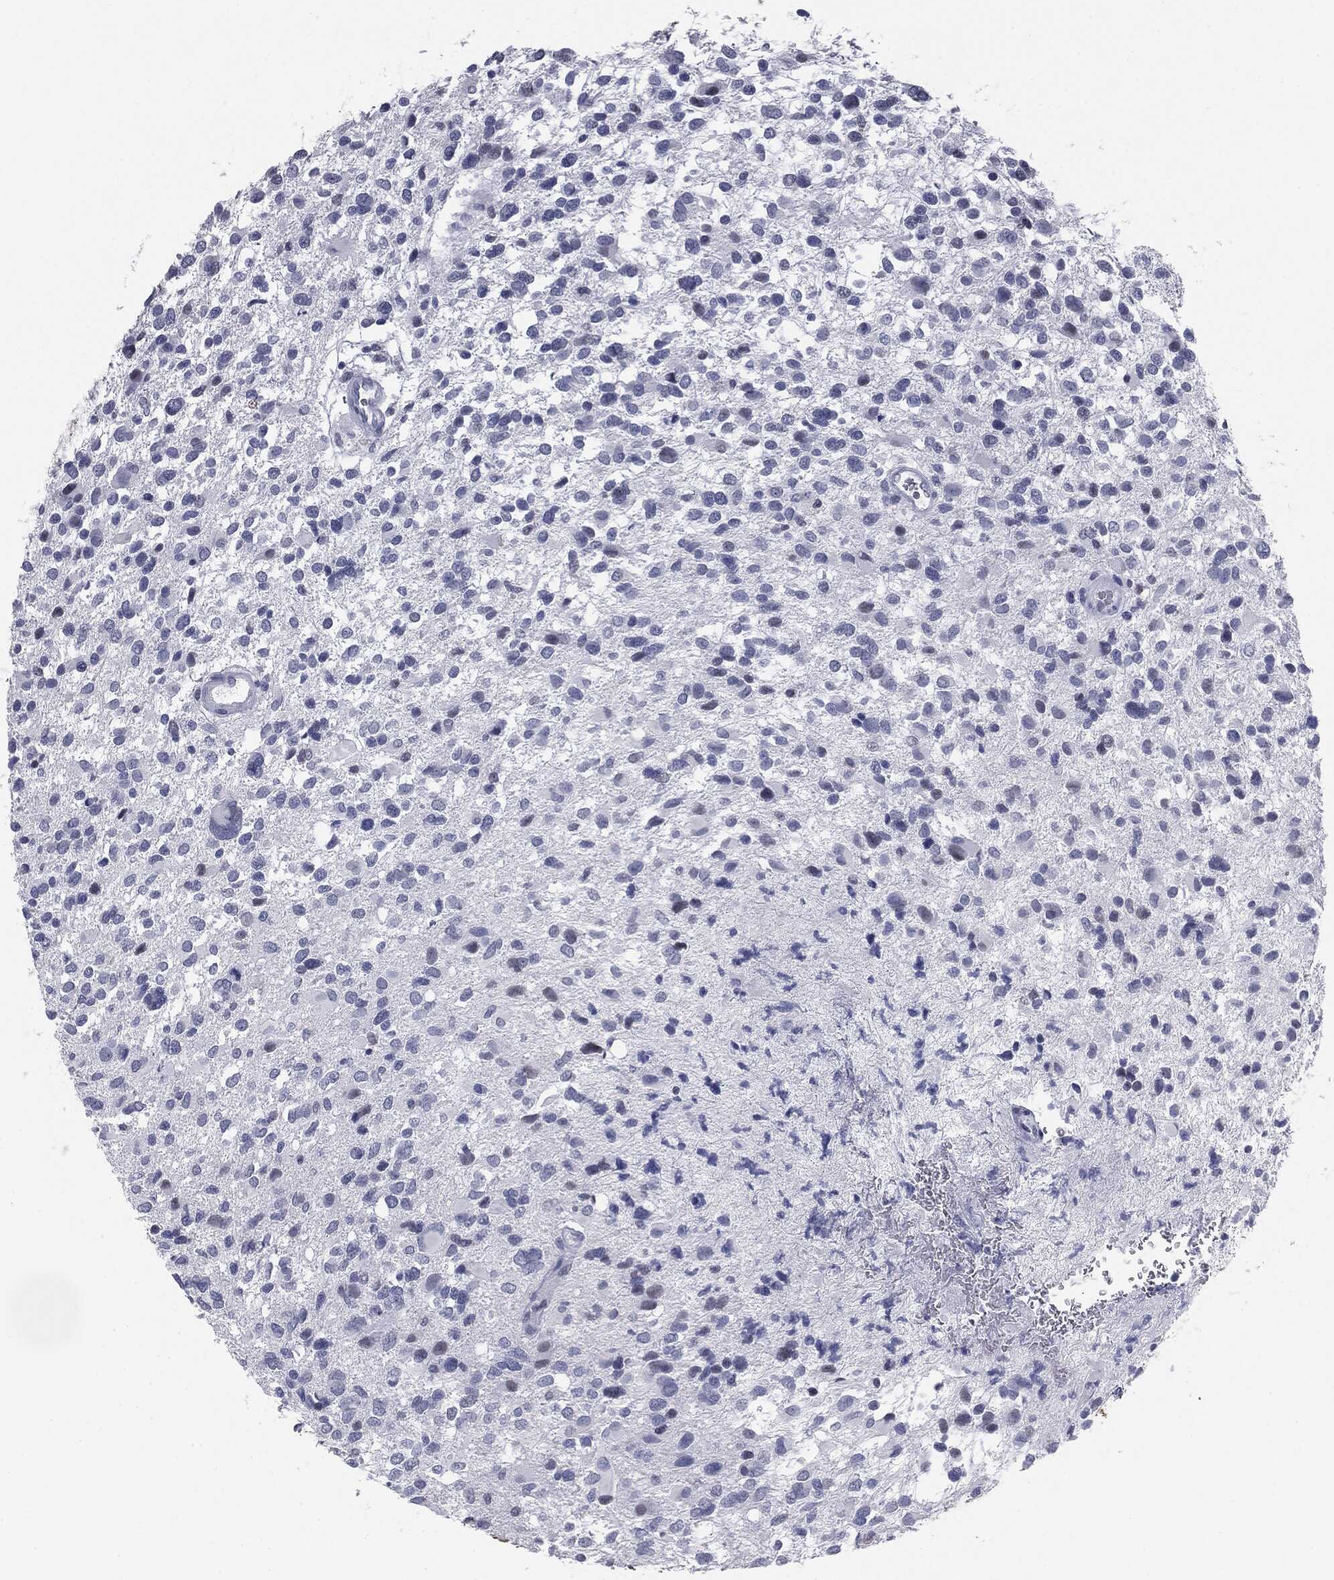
{"staining": {"intensity": "negative", "quantity": "none", "location": "none"}, "tissue": "glioma", "cell_type": "Tumor cells", "image_type": "cancer", "snomed": [{"axis": "morphology", "description": "Glioma, malignant, Low grade"}, {"axis": "topography", "description": "Brain"}], "caption": "A micrograph of glioma stained for a protein displays no brown staining in tumor cells.", "gene": "TPO", "patient": {"sex": "female", "age": 32}}